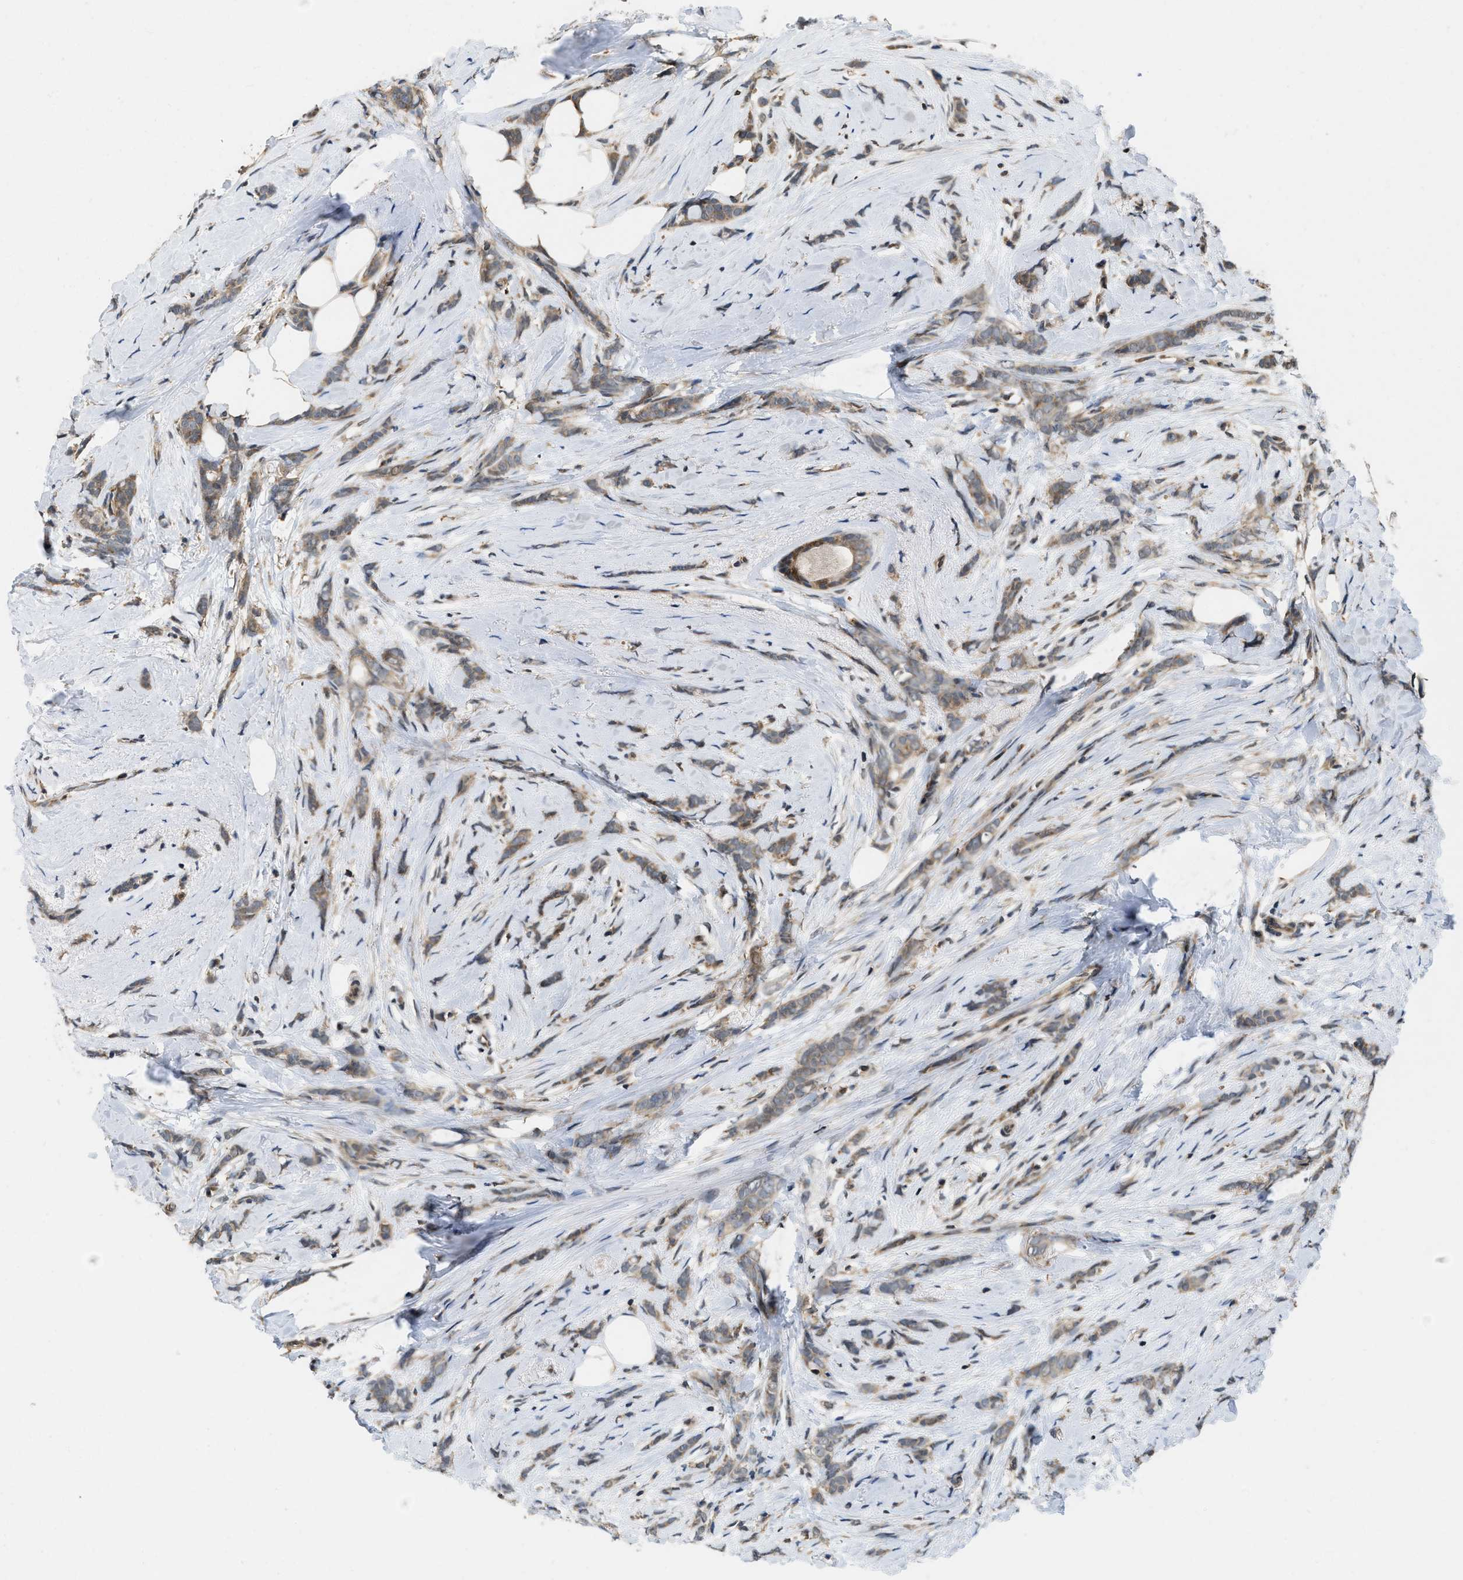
{"staining": {"intensity": "moderate", "quantity": ">75%", "location": "cytoplasmic/membranous"}, "tissue": "breast cancer", "cell_type": "Tumor cells", "image_type": "cancer", "snomed": [{"axis": "morphology", "description": "Lobular carcinoma, in situ"}, {"axis": "morphology", "description": "Lobular carcinoma"}, {"axis": "topography", "description": "Breast"}], "caption": "The immunohistochemical stain labels moderate cytoplasmic/membranous staining in tumor cells of breast cancer tissue. The staining was performed using DAB, with brown indicating positive protein expression. Nuclei are stained blue with hematoxylin.", "gene": "ATF7IP", "patient": {"sex": "female", "age": 41}}